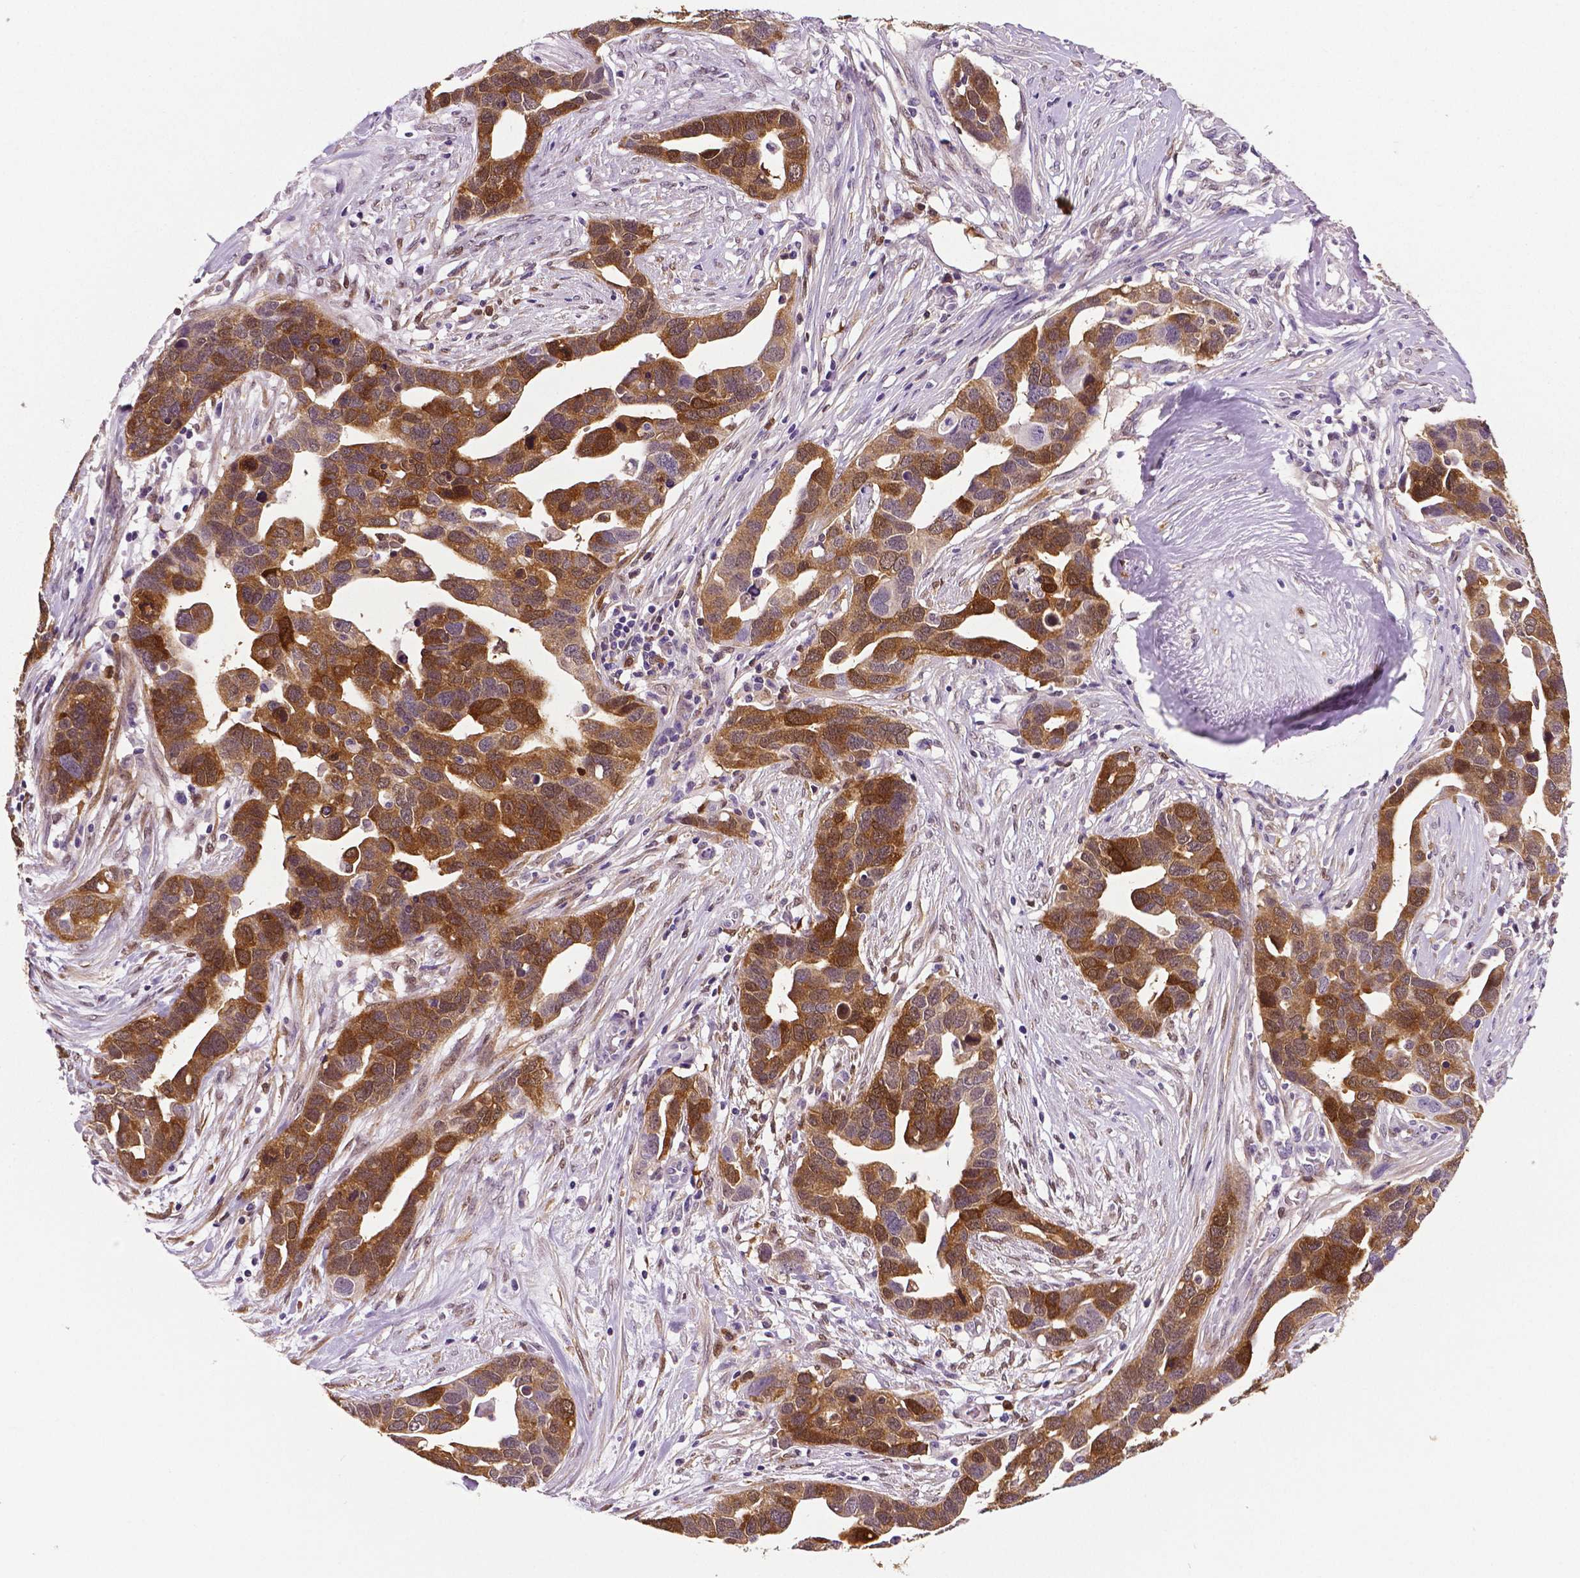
{"staining": {"intensity": "moderate", "quantity": ">75%", "location": "cytoplasmic/membranous"}, "tissue": "ovarian cancer", "cell_type": "Tumor cells", "image_type": "cancer", "snomed": [{"axis": "morphology", "description": "Cystadenocarcinoma, serous, NOS"}, {"axis": "topography", "description": "Ovary"}], "caption": "A photomicrograph showing moderate cytoplasmic/membranous staining in approximately >75% of tumor cells in ovarian cancer (serous cystadenocarcinoma), as visualized by brown immunohistochemical staining.", "gene": "PHGDH", "patient": {"sex": "female", "age": 54}}